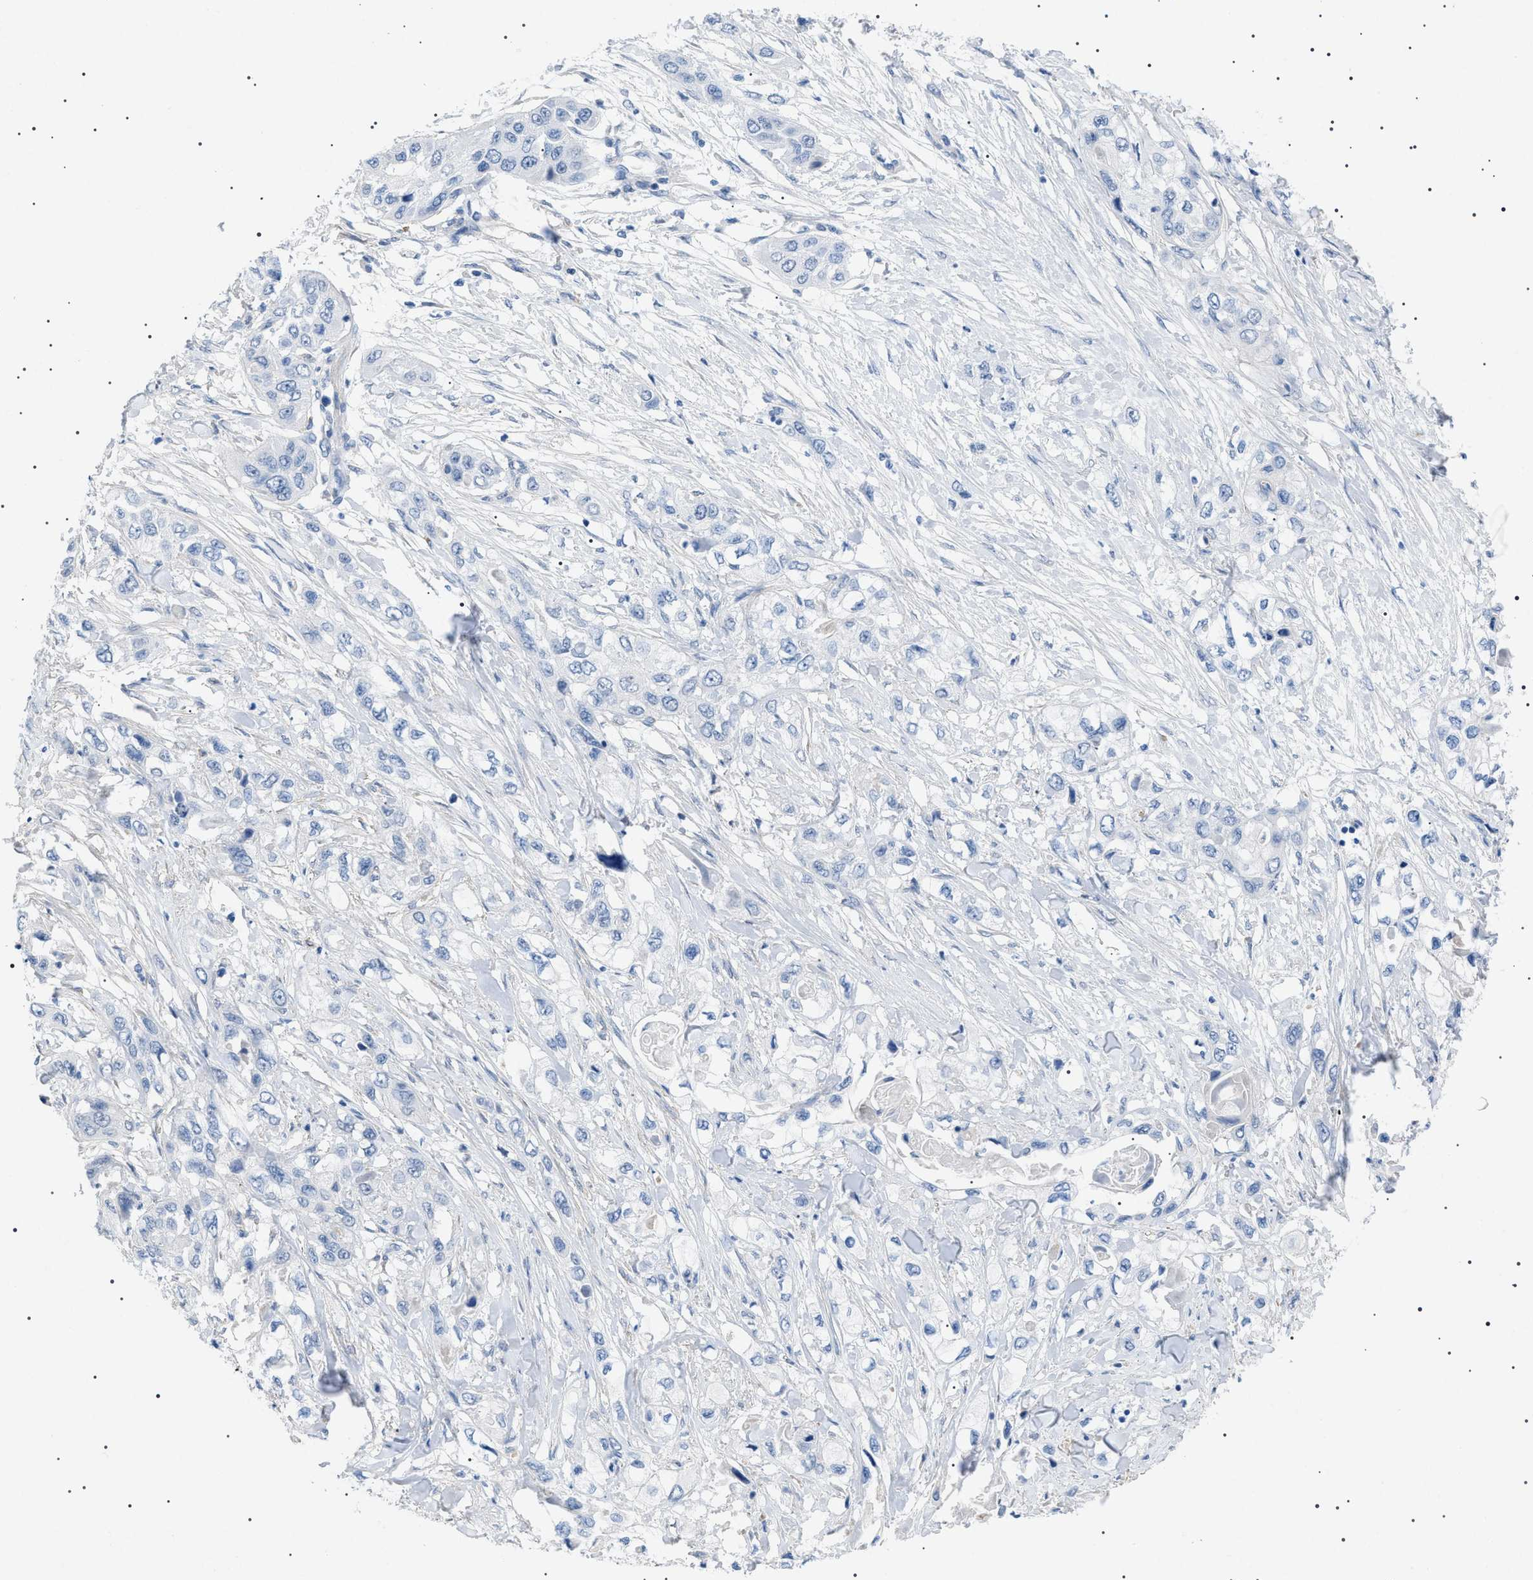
{"staining": {"intensity": "negative", "quantity": "none", "location": "none"}, "tissue": "pancreatic cancer", "cell_type": "Tumor cells", "image_type": "cancer", "snomed": [{"axis": "morphology", "description": "Adenocarcinoma, NOS"}, {"axis": "topography", "description": "Pancreas"}], "caption": "The IHC micrograph has no significant staining in tumor cells of pancreatic cancer (adenocarcinoma) tissue. The staining is performed using DAB (3,3'-diaminobenzidine) brown chromogen with nuclei counter-stained in using hematoxylin.", "gene": "ADAMTS1", "patient": {"sex": "female", "age": 70}}